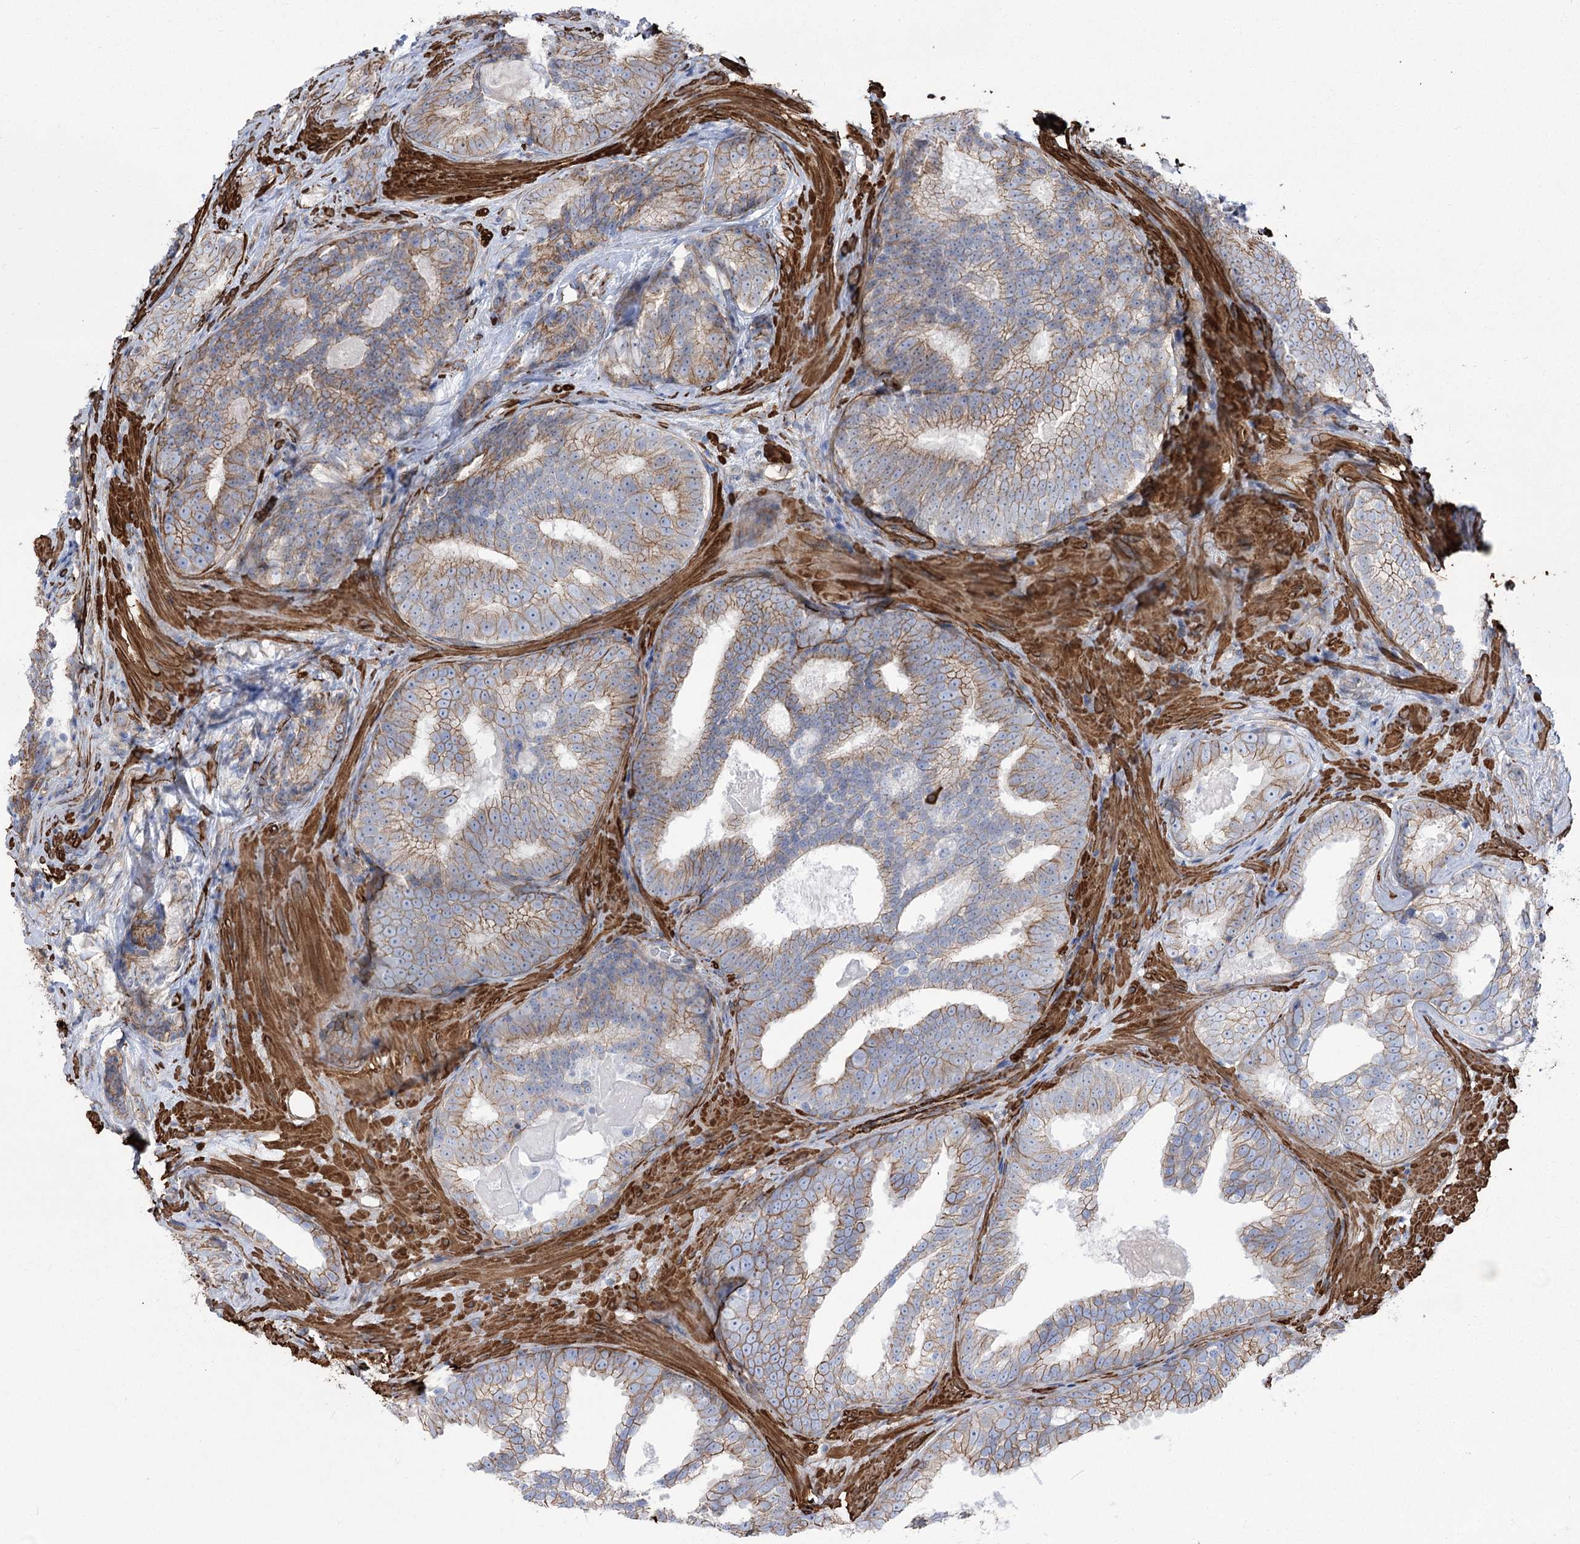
{"staining": {"intensity": "moderate", "quantity": "25%-75%", "location": "cytoplasmic/membranous"}, "tissue": "prostate cancer", "cell_type": "Tumor cells", "image_type": "cancer", "snomed": [{"axis": "morphology", "description": "Adenocarcinoma, High grade"}, {"axis": "topography", "description": "Prostate"}], "caption": "Tumor cells exhibit medium levels of moderate cytoplasmic/membranous expression in approximately 25%-75% of cells in prostate cancer (adenocarcinoma (high-grade)). (Brightfield microscopy of DAB IHC at high magnification).", "gene": "PLEKHA5", "patient": {"sex": "male", "age": 66}}